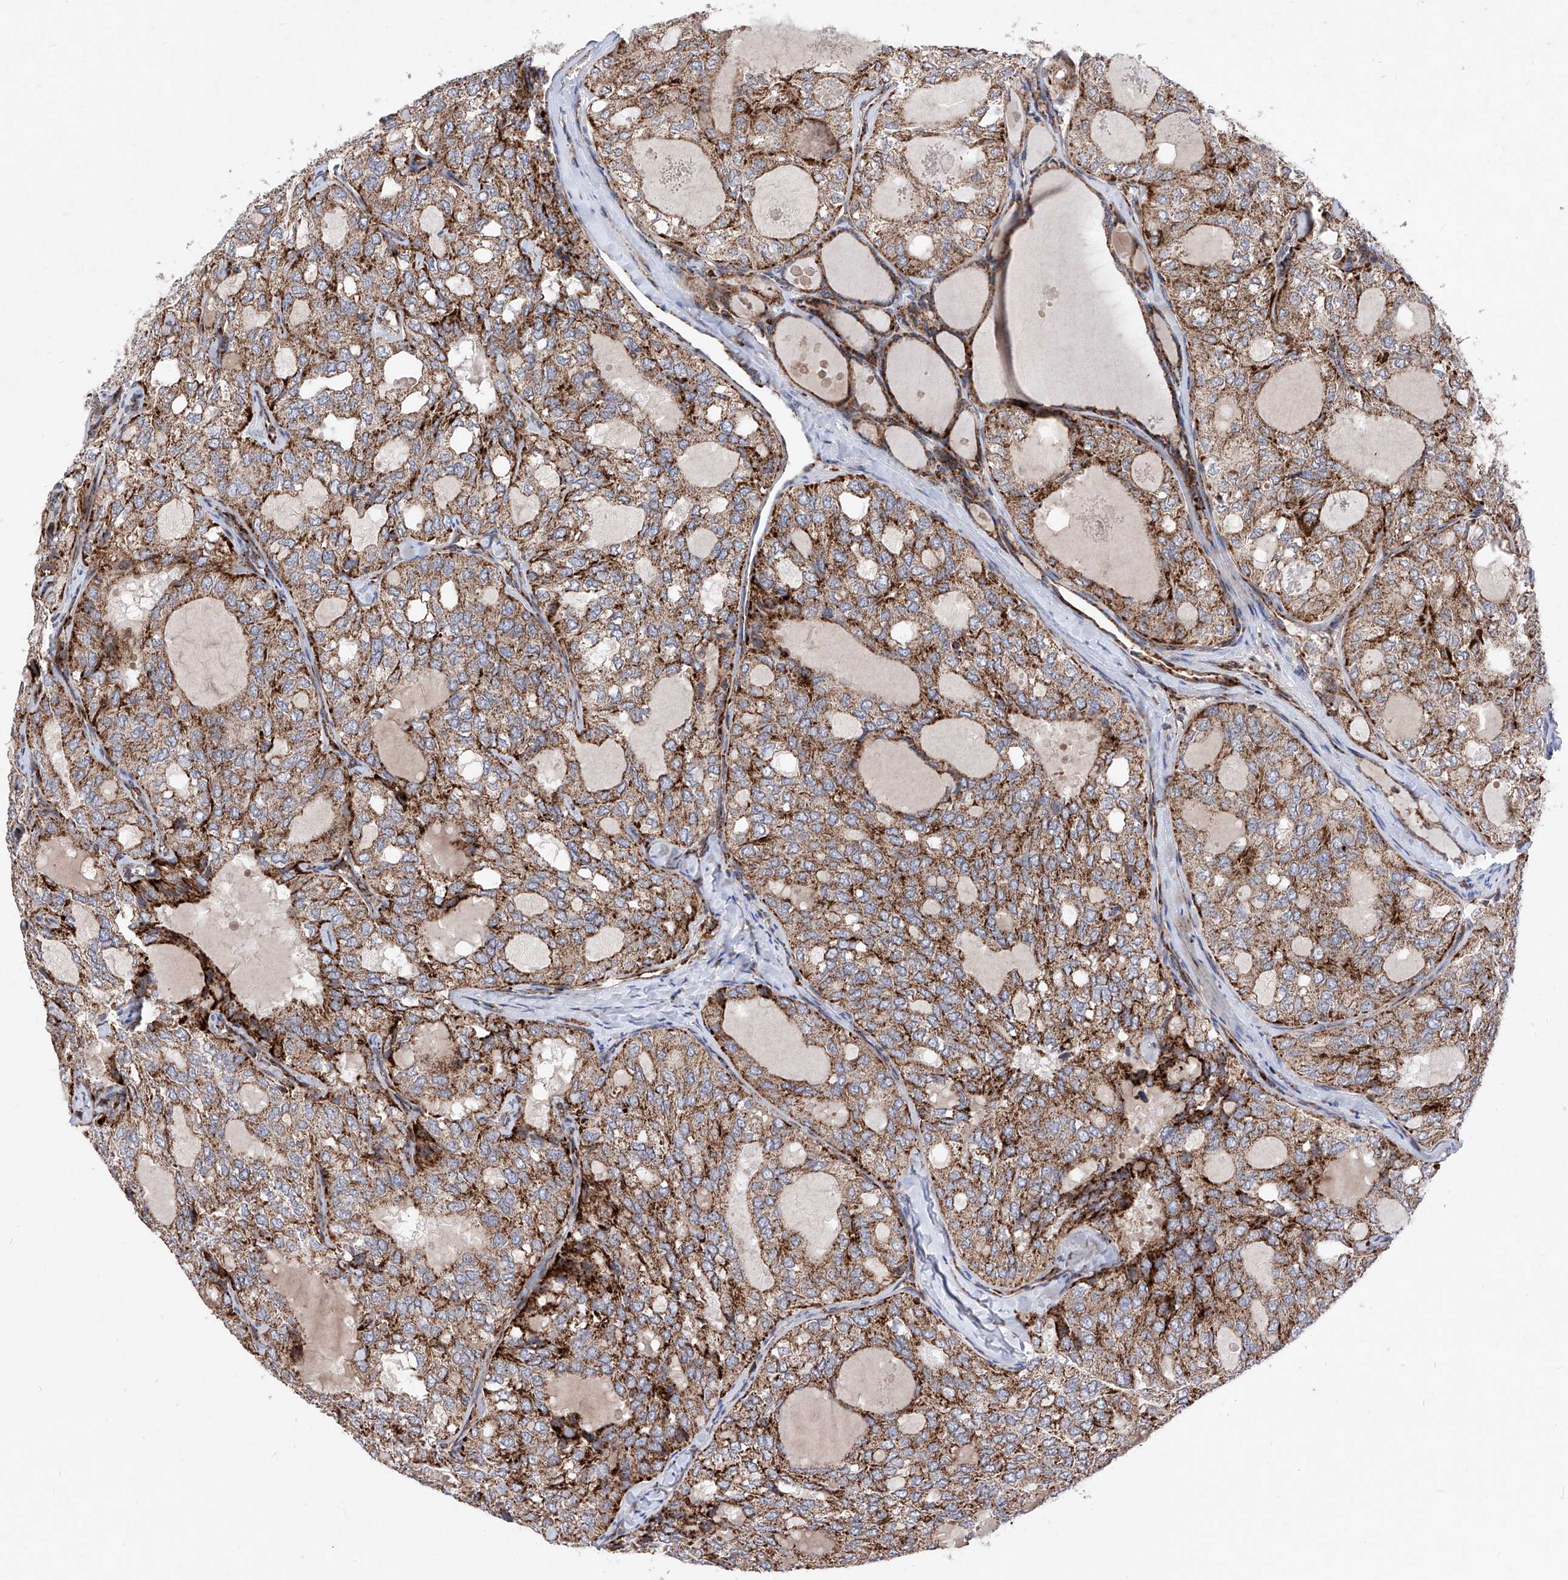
{"staining": {"intensity": "moderate", "quantity": ">75%", "location": "cytoplasmic/membranous"}, "tissue": "thyroid cancer", "cell_type": "Tumor cells", "image_type": "cancer", "snomed": [{"axis": "morphology", "description": "Follicular adenoma carcinoma, NOS"}, {"axis": "topography", "description": "Thyroid gland"}], "caption": "An image of follicular adenoma carcinoma (thyroid) stained for a protein demonstrates moderate cytoplasmic/membranous brown staining in tumor cells.", "gene": "SEMA6A", "patient": {"sex": "male", "age": 75}}